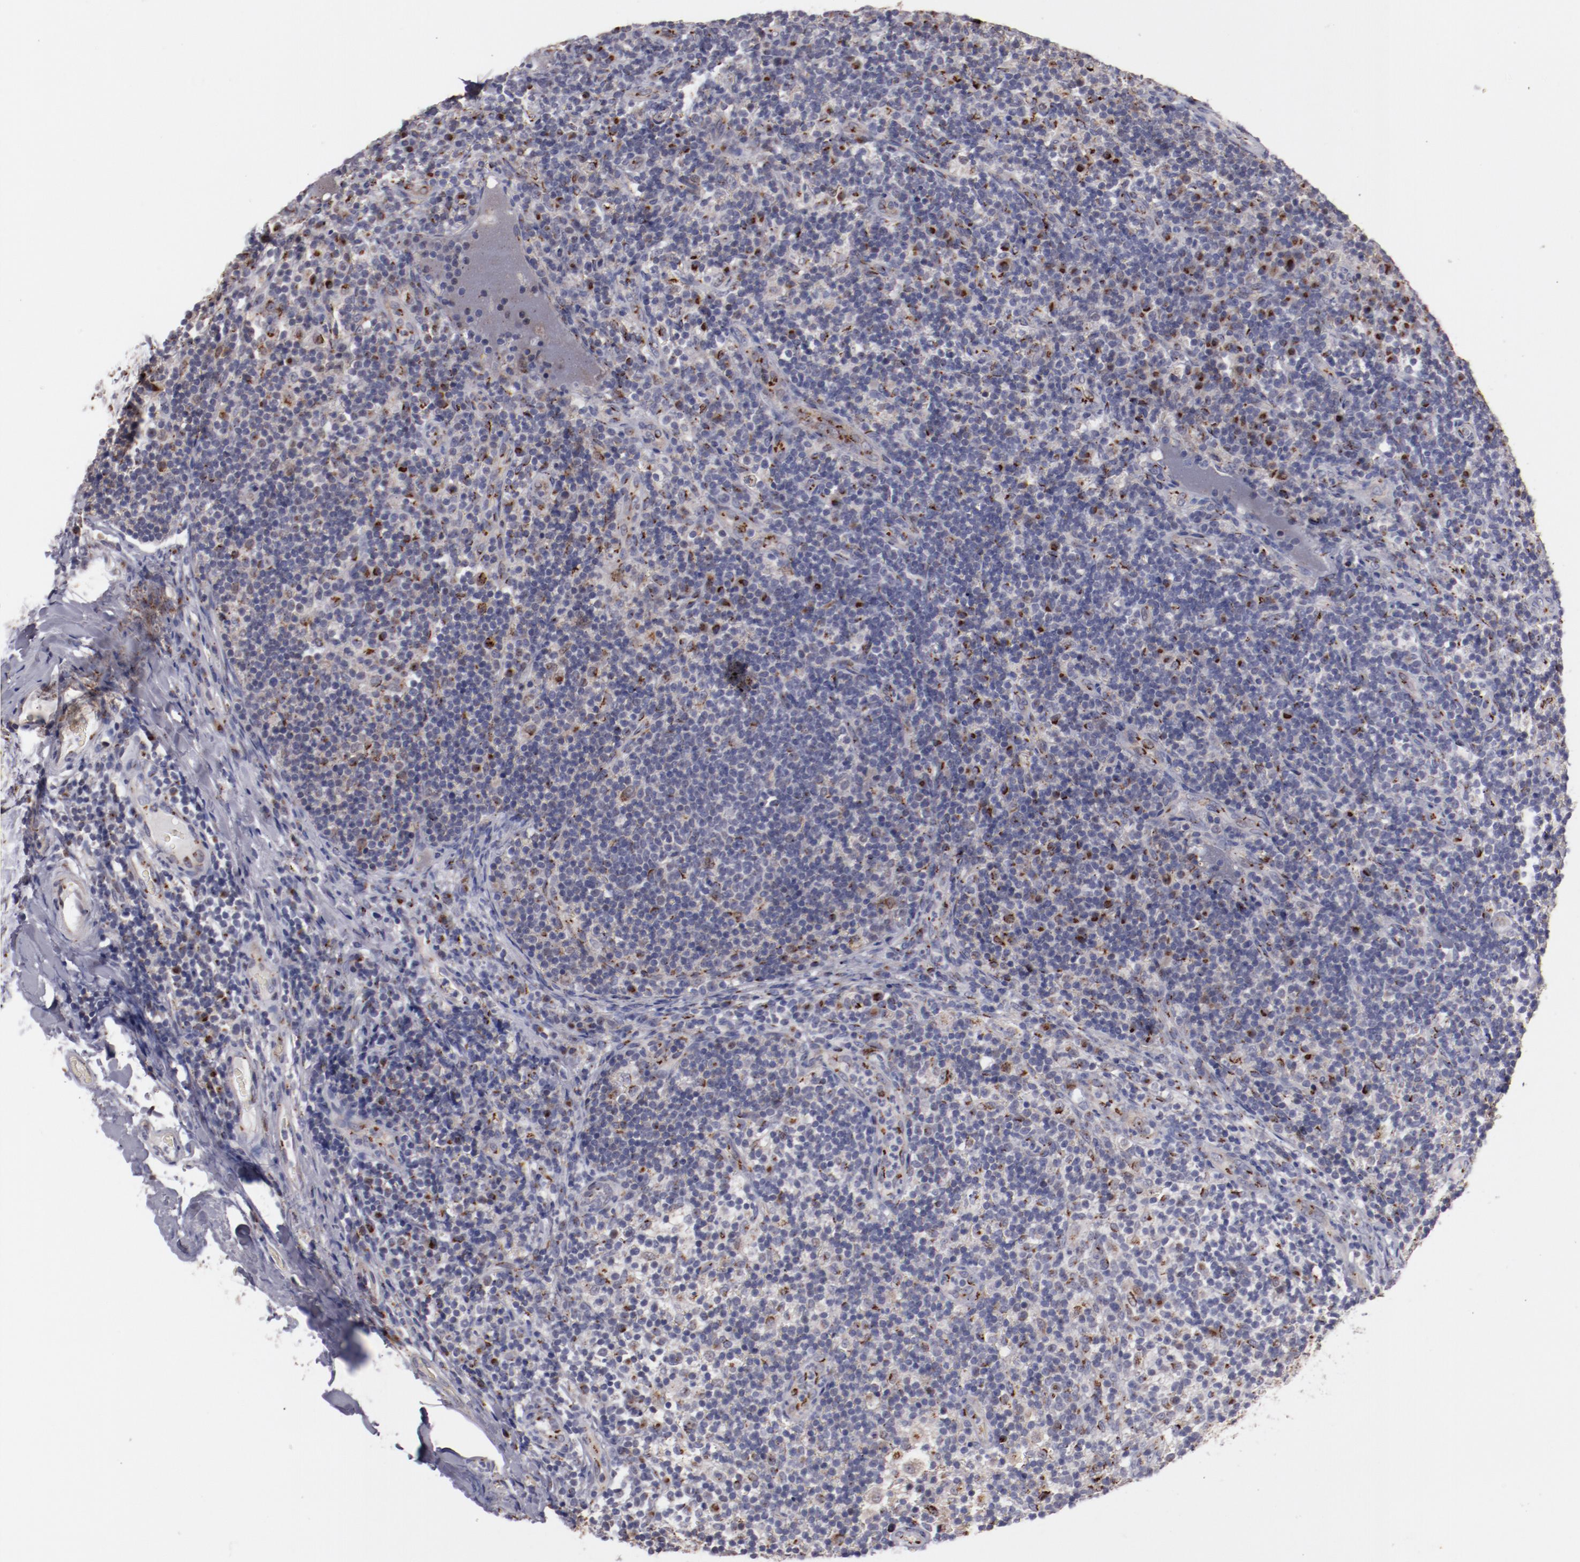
{"staining": {"intensity": "strong", "quantity": ">75%", "location": "cytoplasmic/membranous"}, "tissue": "lymph node", "cell_type": "Germinal center cells", "image_type": "normal", "snomed": [{"axis": "morphology", "description": "Normal tissue, NOS"}, {"axis": "morphology", "description": "Inflammation, NOS"}, {"axis": "topography", "description": "Lymph node"}], "caption": "Unremarkable lymph node shows strong cytoplasmic/membranous expression in approximately >75% of germinal center cells.", "gene": "GOLIM4", "patient": {"sex": "male", "age": 46}}